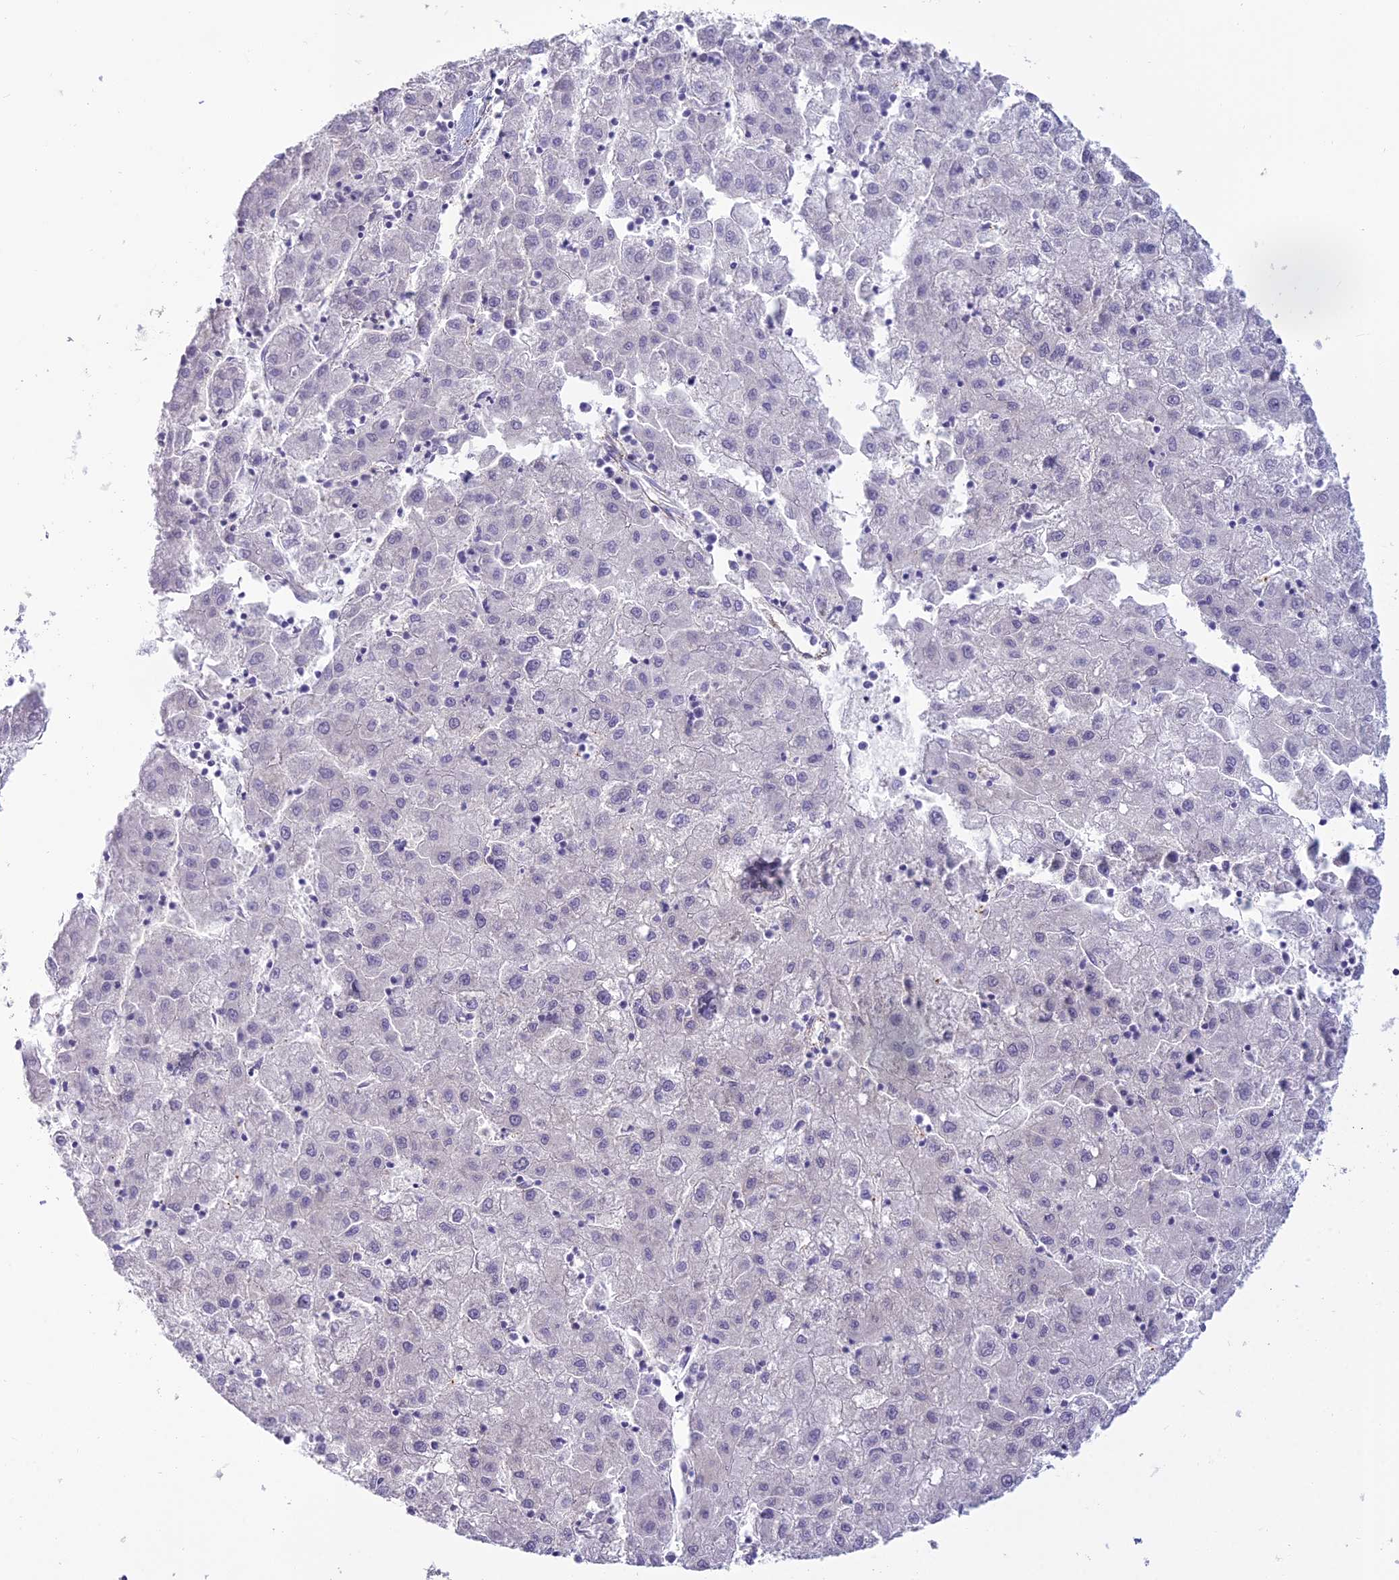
{"staining": {"intensity": "negative", "quantity": "none", "location": "none"}, "tissue": "liver cancer", "cell_type": "Tumor cells", "image_type": "cancer", "snomed": [{"axis": "morphology", "description": "Carcinoma, Hepatocellular, NOS"}, {"axis": "topography", "description": "Liver"}], "caption": "A high-resolution photomicrograph shows immunohistochemistry (IHC) staining of hepatocellular carcinoma (liver), which shows no significant staining in tumor cells.", "gene": "BLNK", "patient": {"sex": "male", "age": 72}}